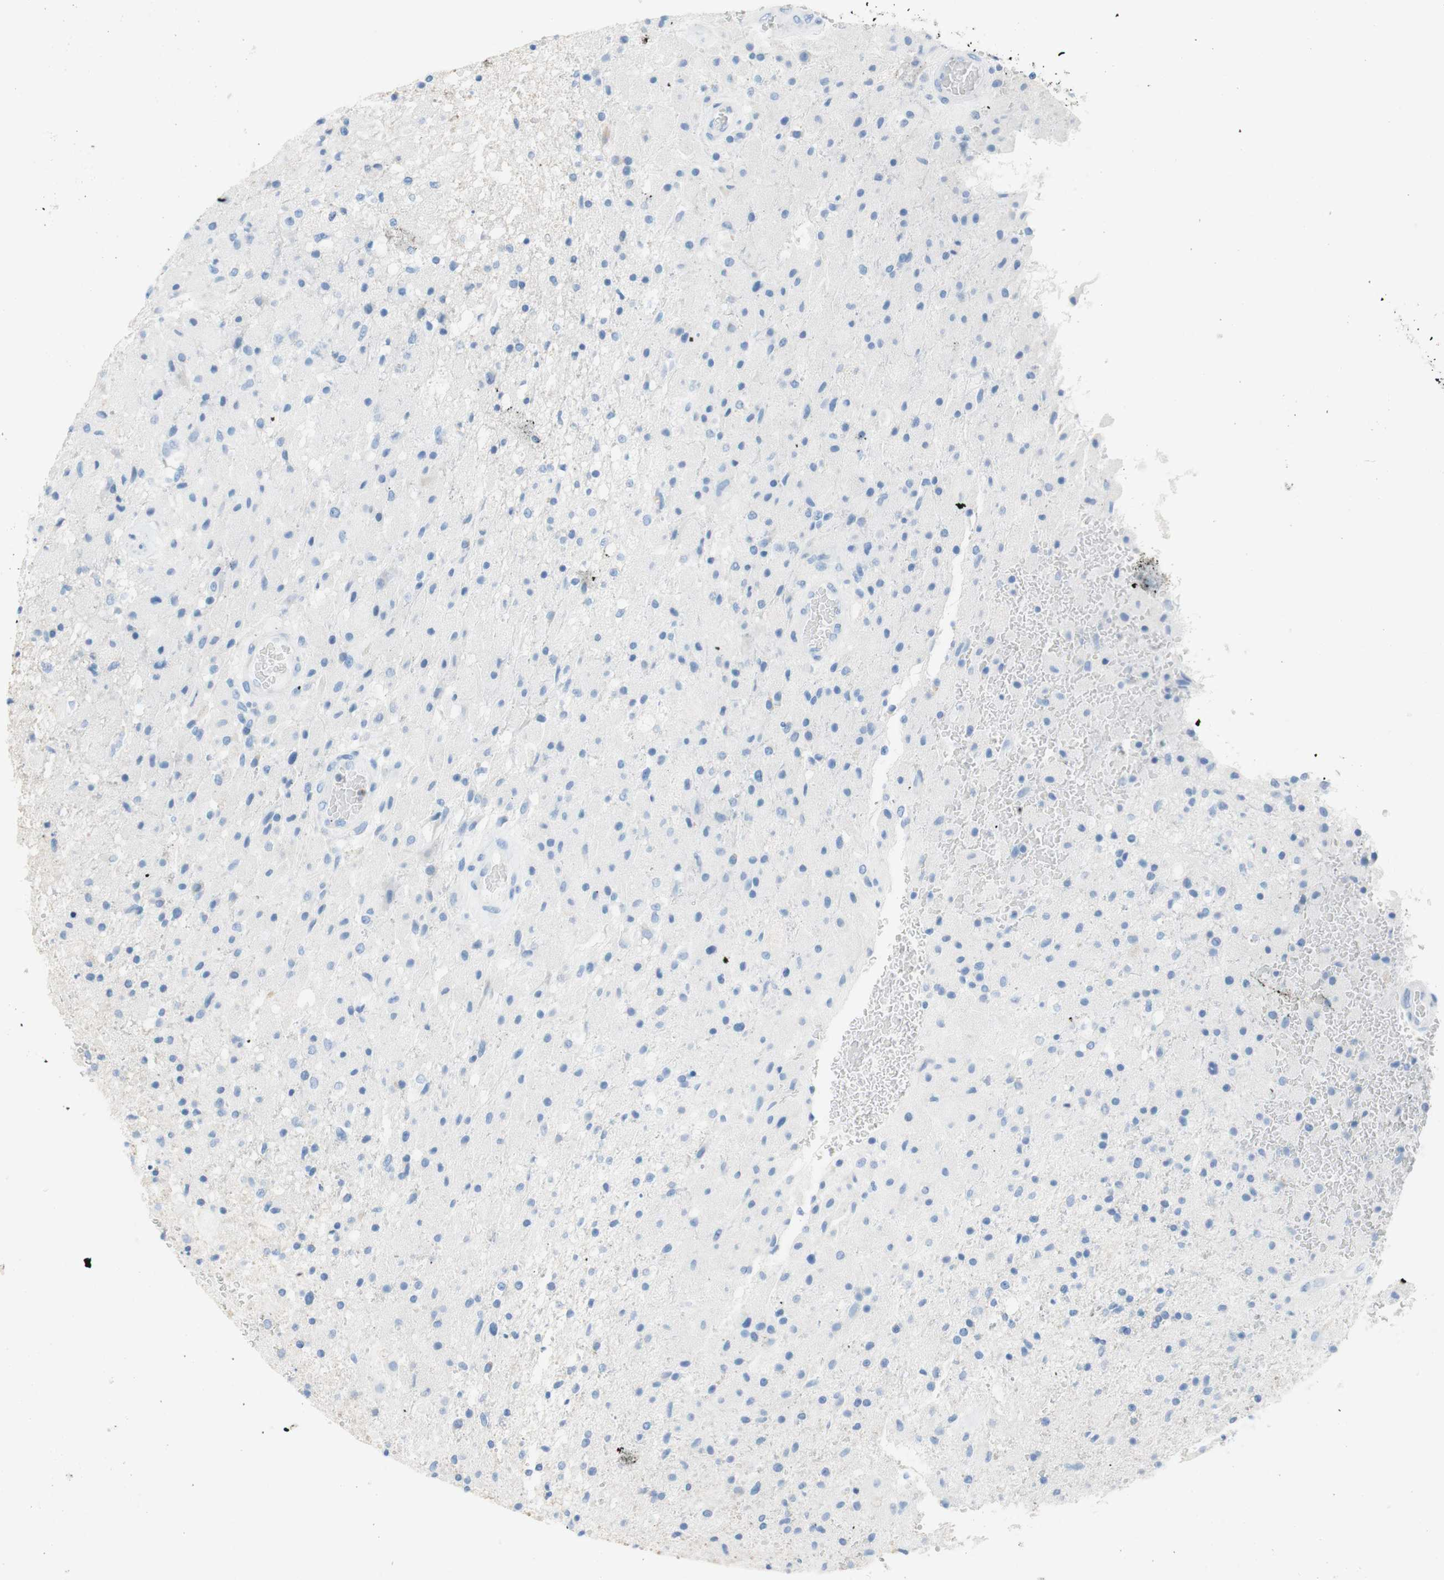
{"staining": {"intensity": "negative", "quantity": "none", "location": "none"}, "tissue": "glioma", "cell_type": "Tumor cells", "image_type": "cancer", "snomed": [{"axis": "morphology", "description": "Normal tissue, NOS"}, {"axis": "morphology", "description": "Glioma, malignant, High grade"}, {"axis": "topography", "description": "Cerebral cortex"}], "caption": "There is no significant positivity in tumor cells of malignant glioma (high-grade). (Immunohistochemistry (ihc), brightfield microscopy, high magnification).", "gene": "CEACAM1", "patient": {"sex": "male", "age": 77}}